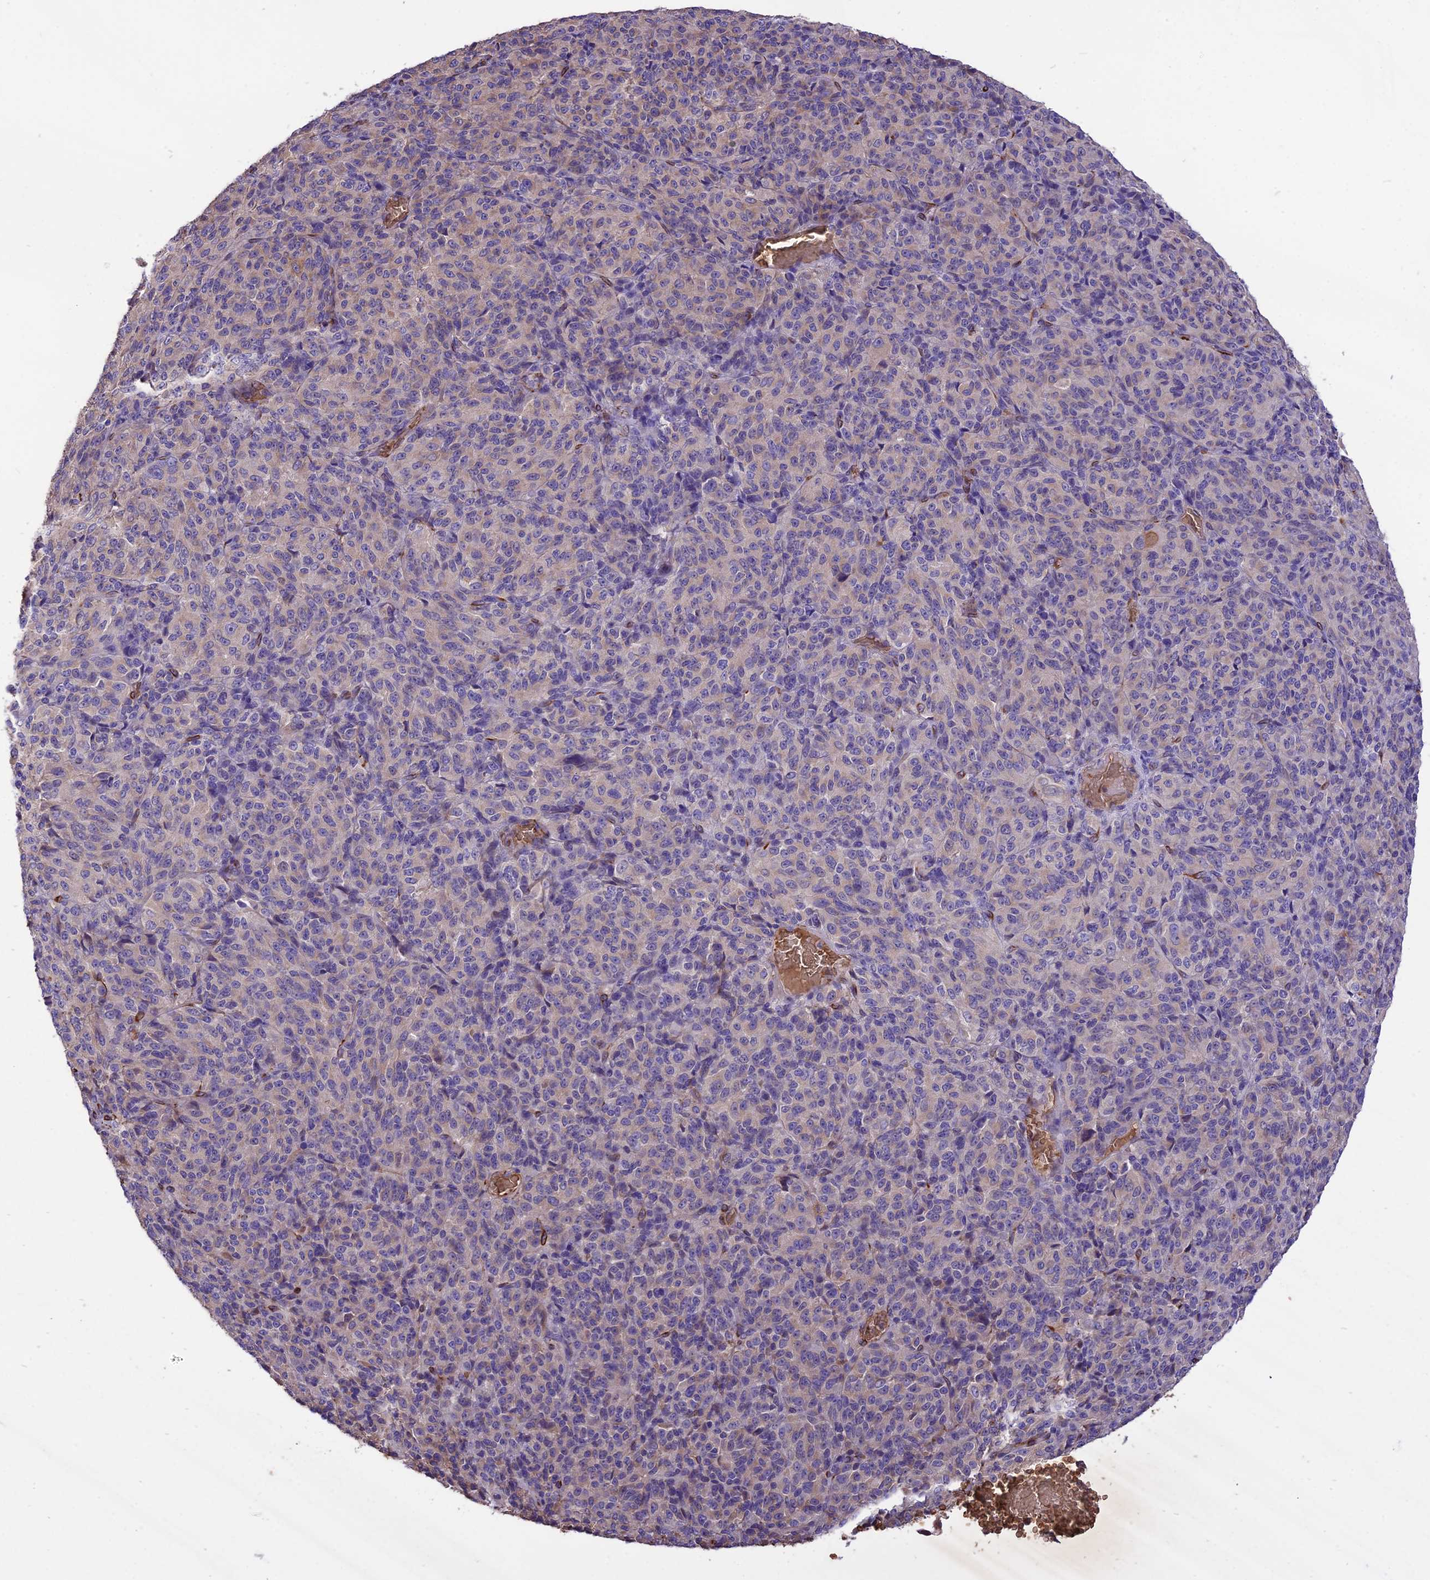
{"staining": {"intensity": "negative", "quantity": "none", "location": "none"}, "tissue": "melanoma", "cell_type": "Tumor cells", "image_type": "cancer", "snomed": [{"axis": "morphology", "description": "Malignant melanoma, Metastatic site"}, {"axis": "topography", "description": "Brain"}], "caption": "IHC micrograph of neoplastic tissue: malignant melanoma (metastatic site) stained with DAB displays no significant protein positivity in tumor cells.", "gene": "TTC4", "patient": {"sex": "female", "age": 56}}